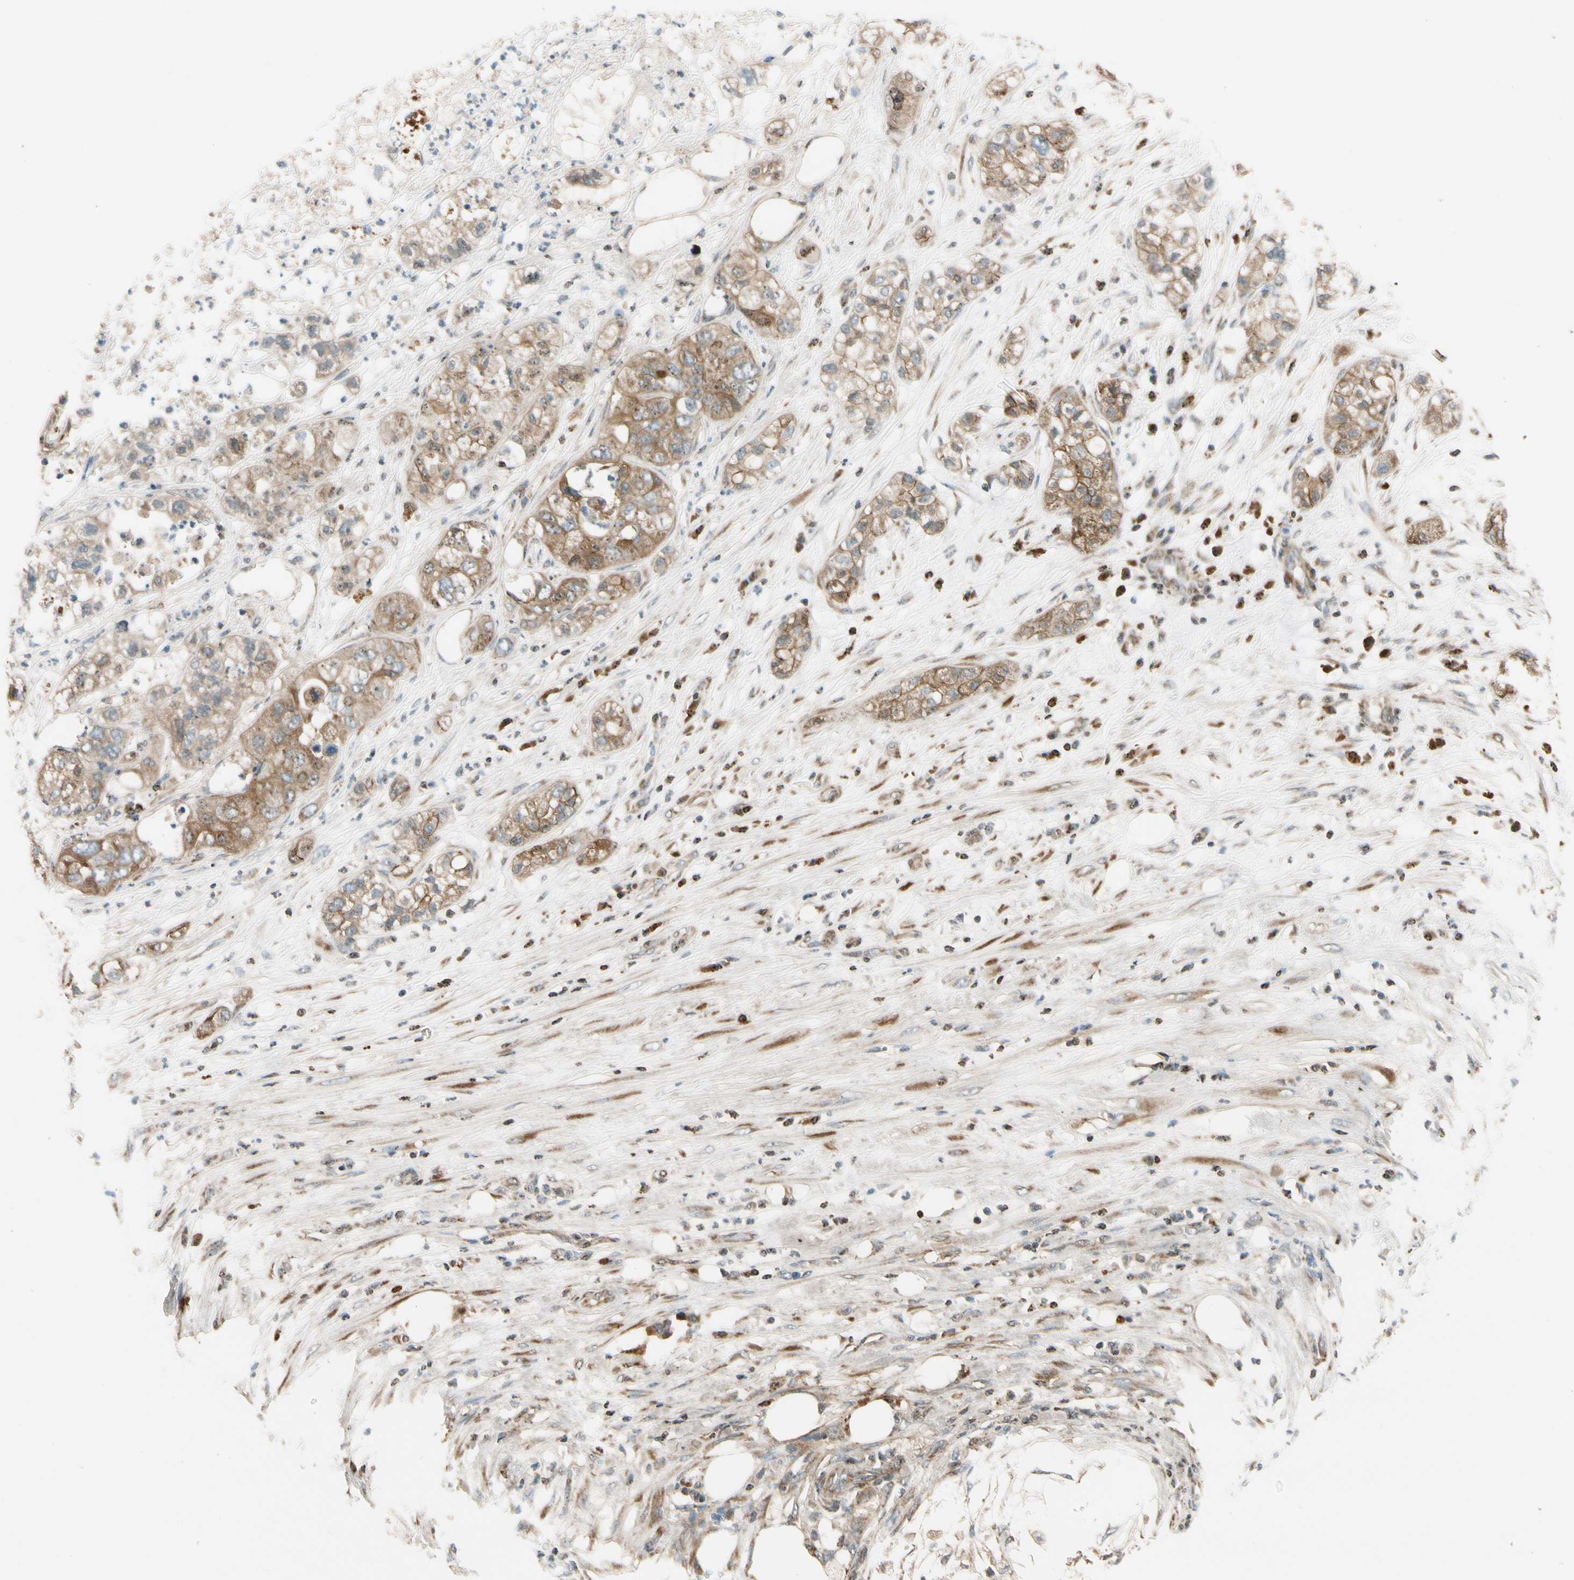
{"staining": {"intensity": "moderate", "quantity": ">75%", "location": "cytoplasmic/membranous"}, "tissue": "pancreatic cancer", "cell_type": "Tumor cells", "image_type": "cancer", "snomed": [{"axis": "morphology", "description": "Adenocarcinoma, NOS"}, {"axis": "topography", "description": "Pancreas"}], "caption": "Immunohistochemistry (DAB (3,3'-diaminobenzidine)) staining of human pancreatic cancer (adenocarcinoma) displays moderate cytoplasmic/membranous protein positivity in about >75% of tumor cells.", "gene": "MST1R", "patient": {"sex": "female", "age": 78}}